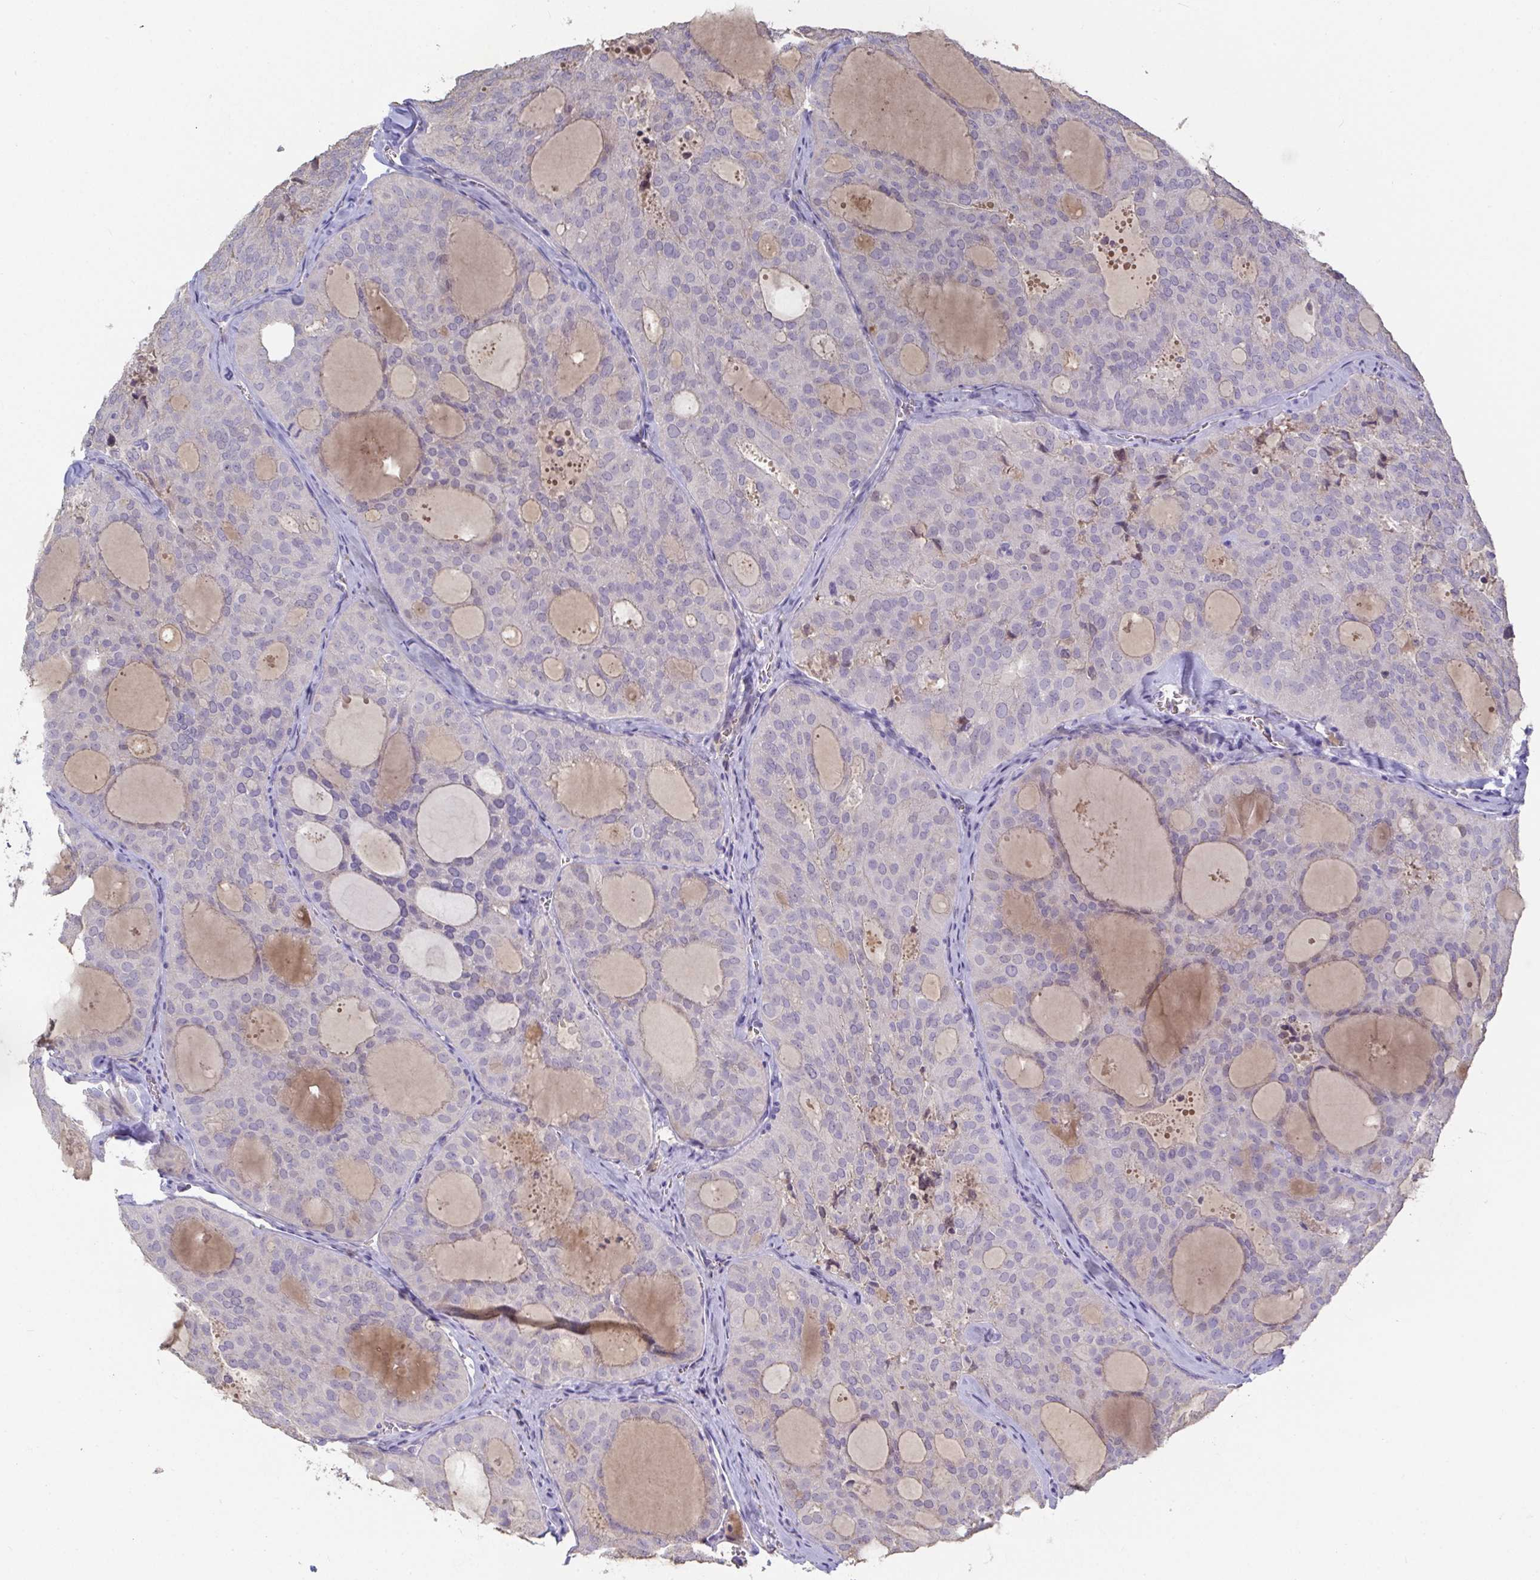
{"staining": {"intensity": "negative", "quantity": "none", "location": "none"}, "tissue": "thyroid cancer", "cell_type": "Tumor cells", "image_type": "cancer", "snomed": [{"axis": "morphology", "description": "Follicular adenoma carcinoma, NOS"}, {"axis": "topography", "description": "Thyroid gland"}], "caption": "The photomicrograph reveals no staining of tumor cells in thyroid follicular adenoma carcinoma. Brightfield microscopy of immunohistochemistry (IHC) stained with DAB (brown) and hematoxylin (blue), captured at high magnification.", "gene": "ANO5", "patient": {"sex": "male", "age": 75}}